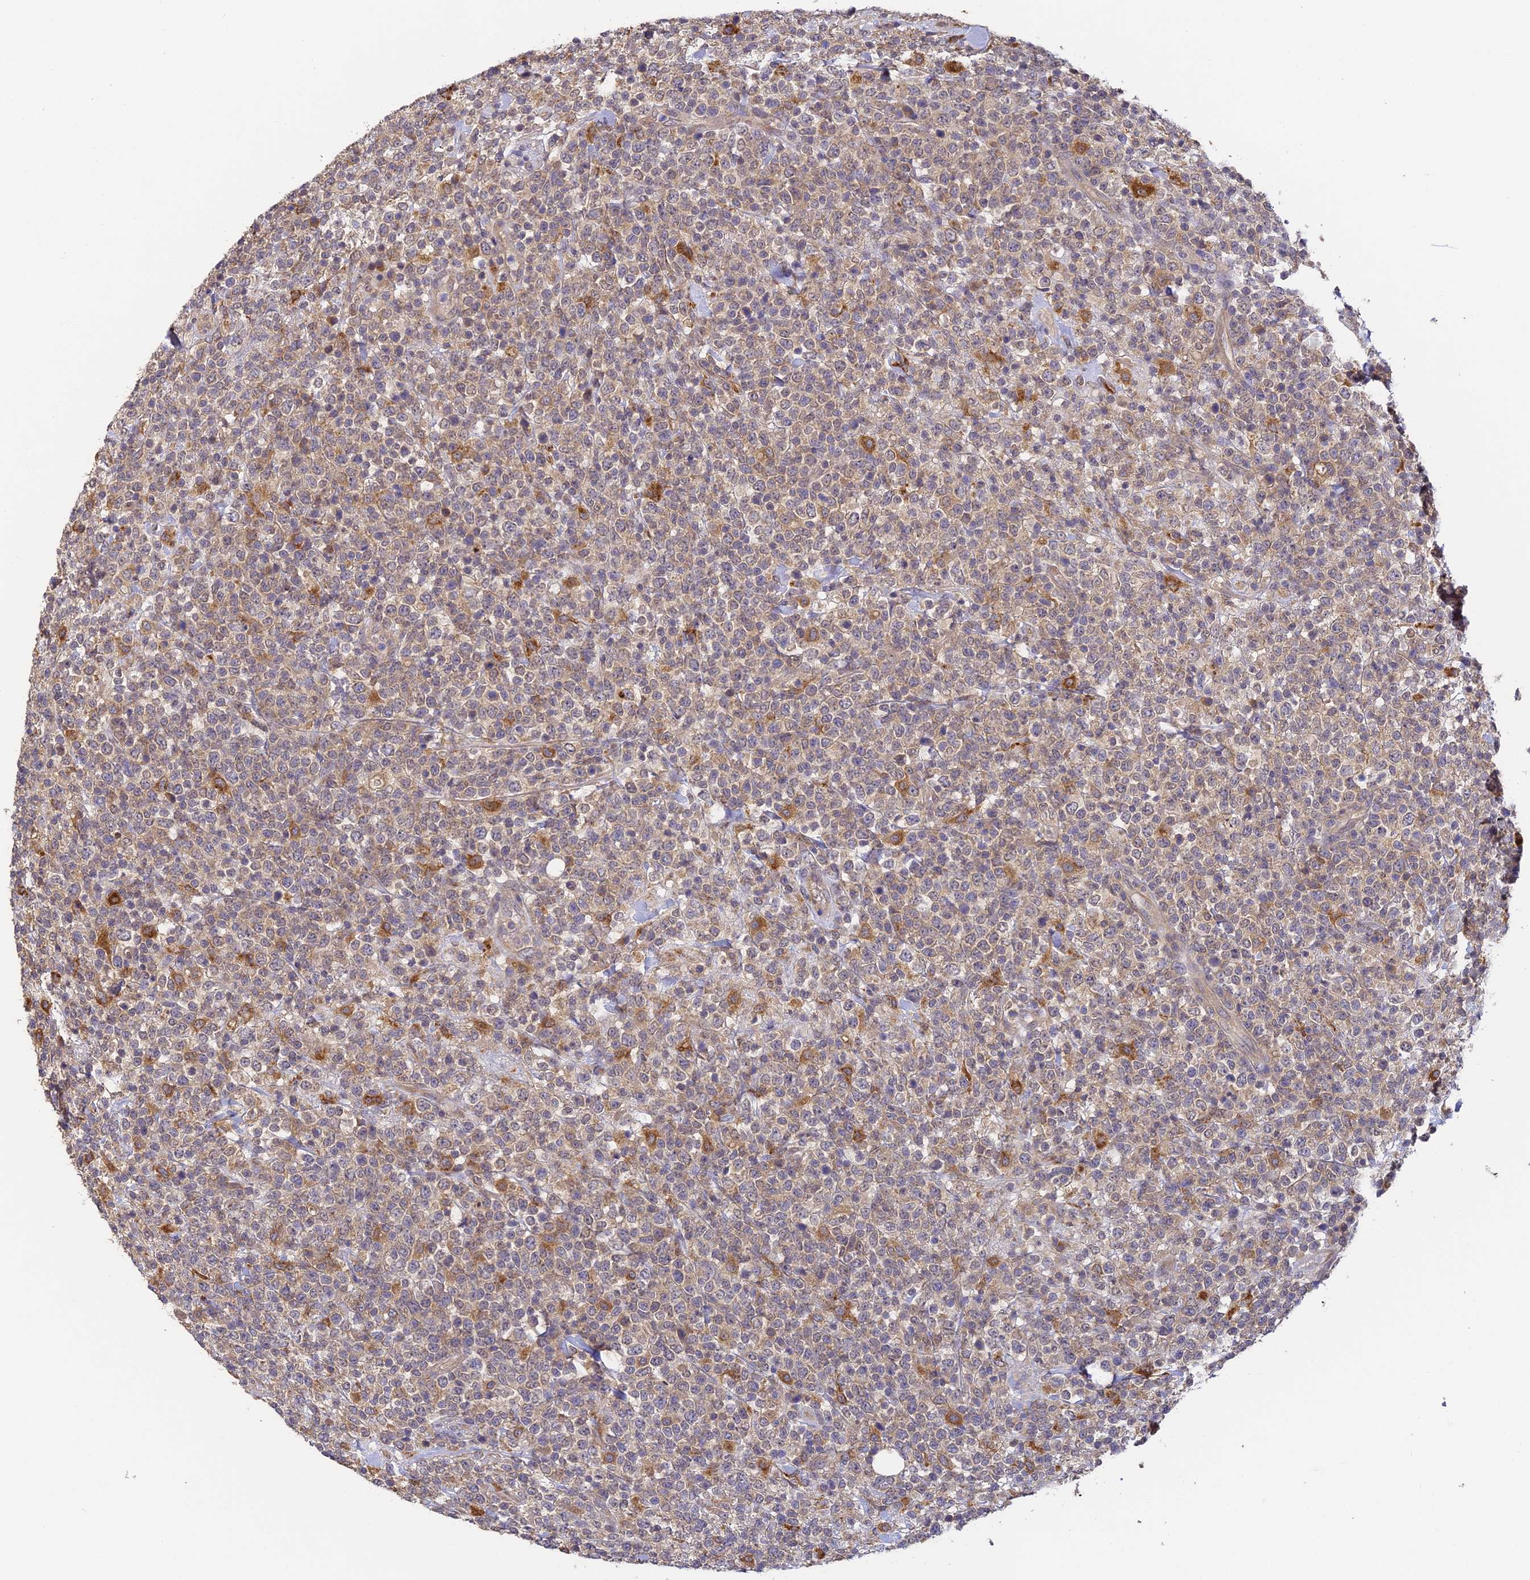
{"staining": {"intensity": "weak", "quantity": ">75%", "location": "cytoplasmic/membranous"}, "tissue": "lymphoma", "cell_type": "Tumor cells", "image_type": "cancer", "snomed": [{"axis": "morphology", "description": "Malignant lymphoma, non-Hodgkin's type, High grade"}, {"axis": "topography", "description": "Colon"}], "caption": "IHC histopathology image of neoplastic tissue: malignant lymphoma, non-Hodgkin's type (high-grade) stained using immunohistochemistry (IHC) reveals low levels of weak protein expression localized specifically in the cytoplasmic/membranous of tumor cells, appearing as a cytoplasmic/membranous brown color.", "gene": "YAE1", "patient": {"sex": "female", "age": 53}}